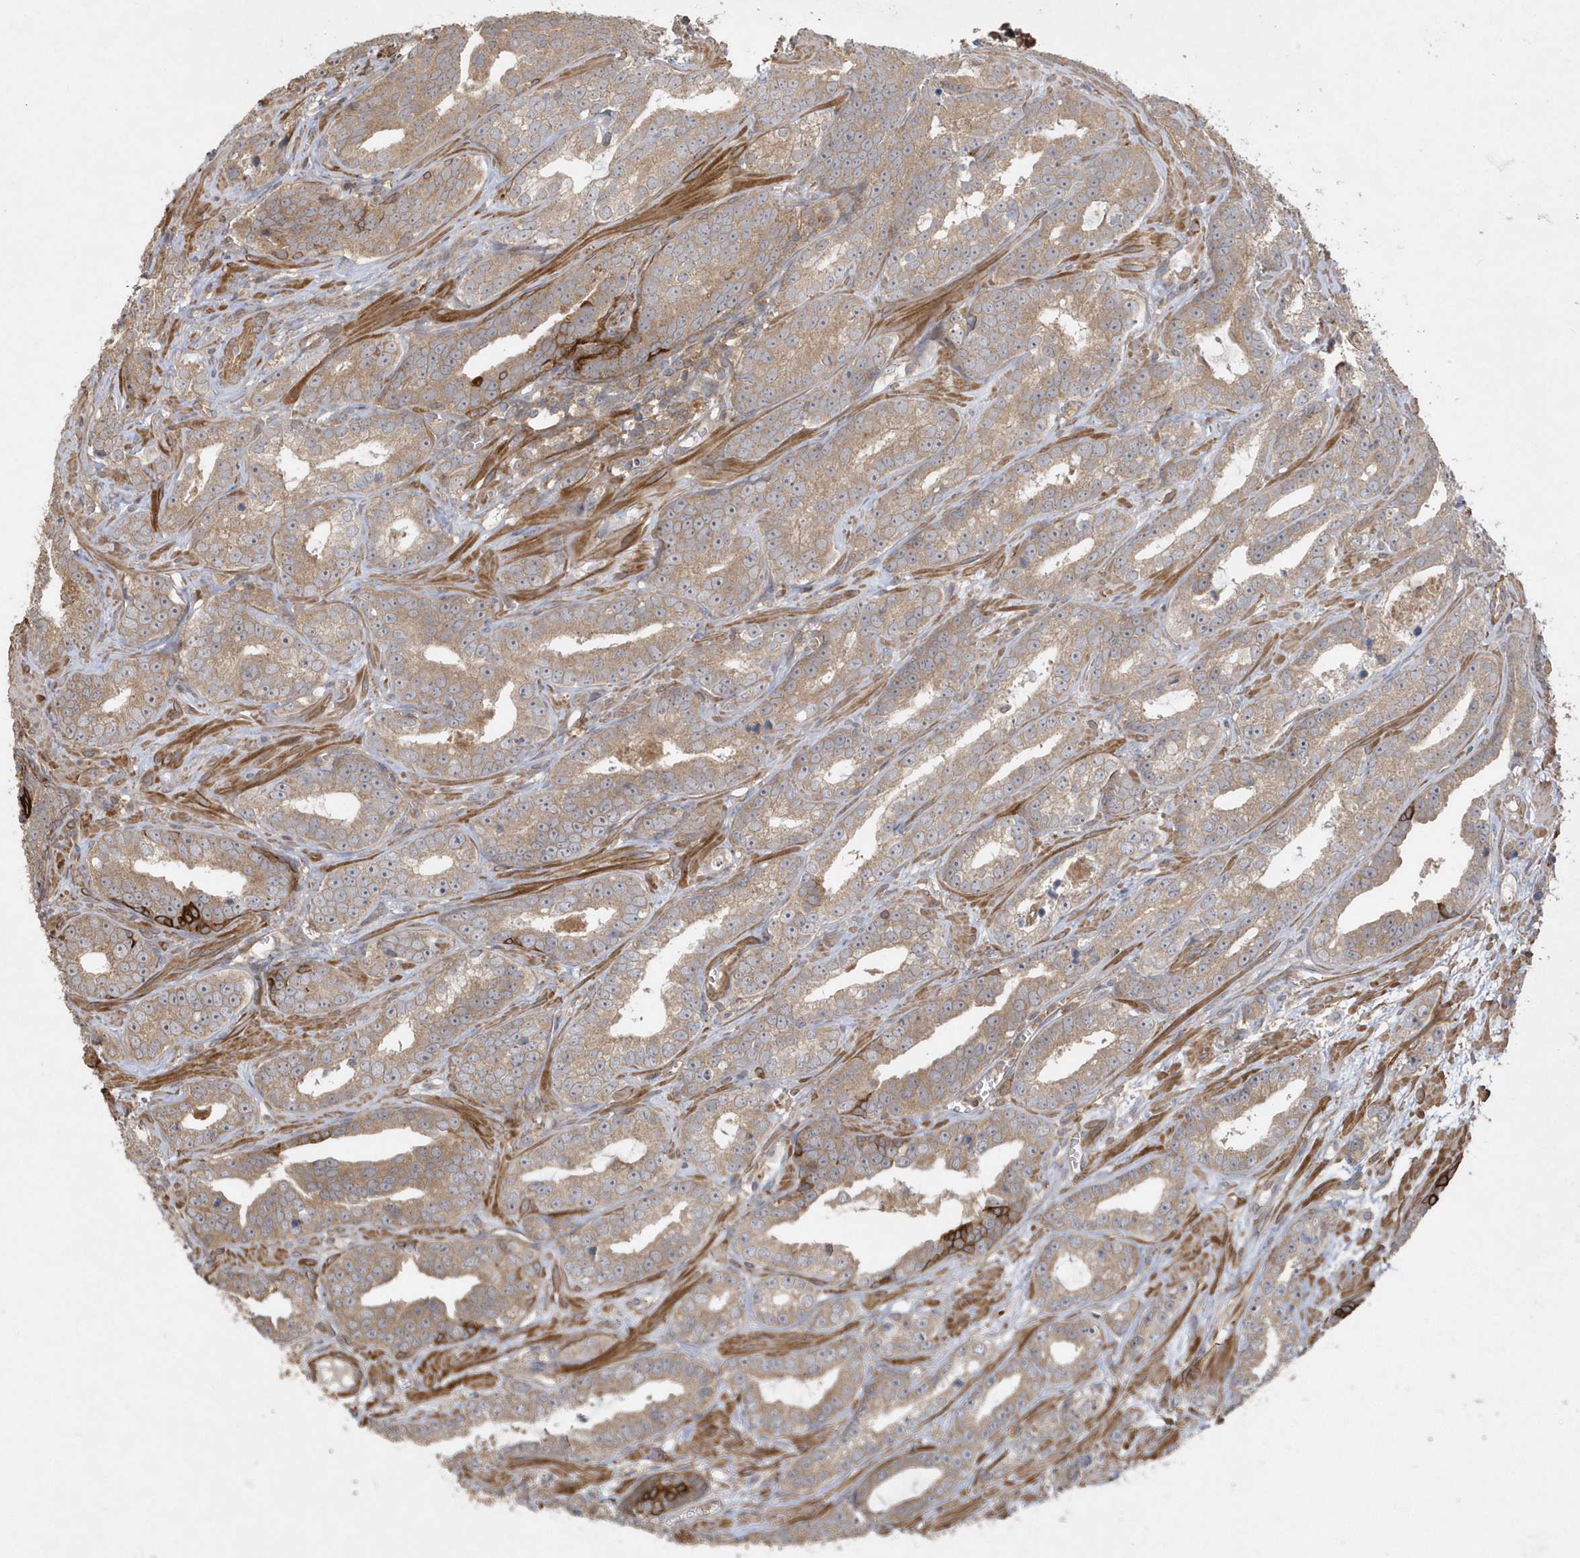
{"staining": {"intensity": "moderate", "quantity": "25%-75%", "location": "cytoplasmic/membranous"}, "tissue": "prostate cancer", "cell_type": "Tumor cells", "image_type": "cancer", "snomed": [{"axis": "morphology", "description": "Adenocarcinoma, High grade"}, {"axis": "topography", "description": "Prostate"}], "caption": "This photomicrograph reveals IHC staining of adenocarcinoma (high-grade) (prostate), with medium moderate cytoplasmic/membranous expression in approximately 25%-75% of tumor cells.", "gene": "SENP8", "patient": {"sex": "male", "age": 62}}